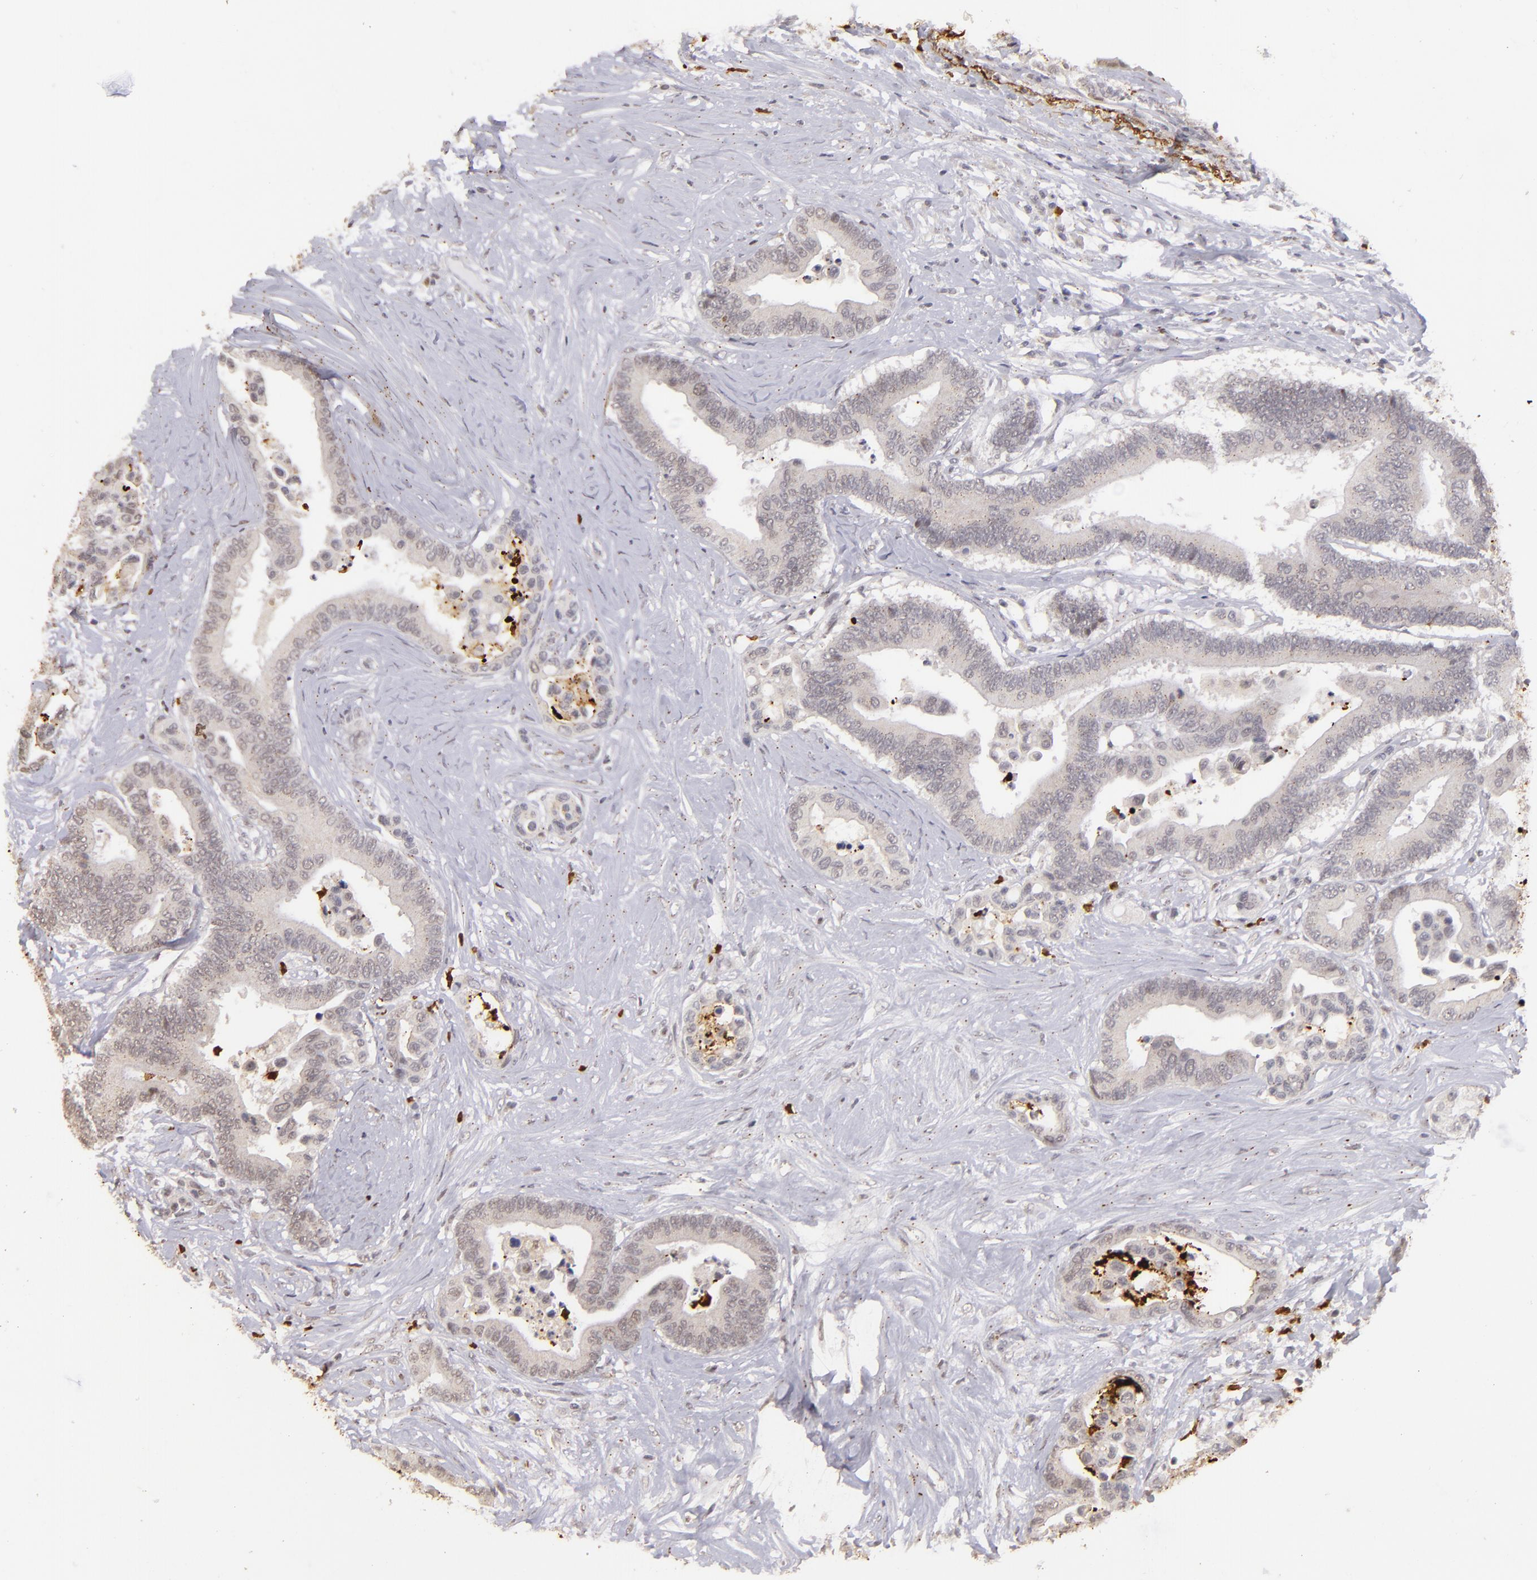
{"staining": {"intensity": "negative", "quantity": "none", "location": "none"}, "tissue": "colorectal cancer", "cell_type": "Tumor cells", "image_type": "cancer", "snomed": [{"axis": "morphology", "description": "Adenocarcinoma, NOS"}, {"axis": "topography", "description": "Colon"}], "caption": "Protein analysis of colorectal cancer (adenocarcinoma) displays no significant positivity in tumor cells. Nuclei are stained in blue.", "gene": "RXRG", "patient": {"sex": "male", "age": 82}}